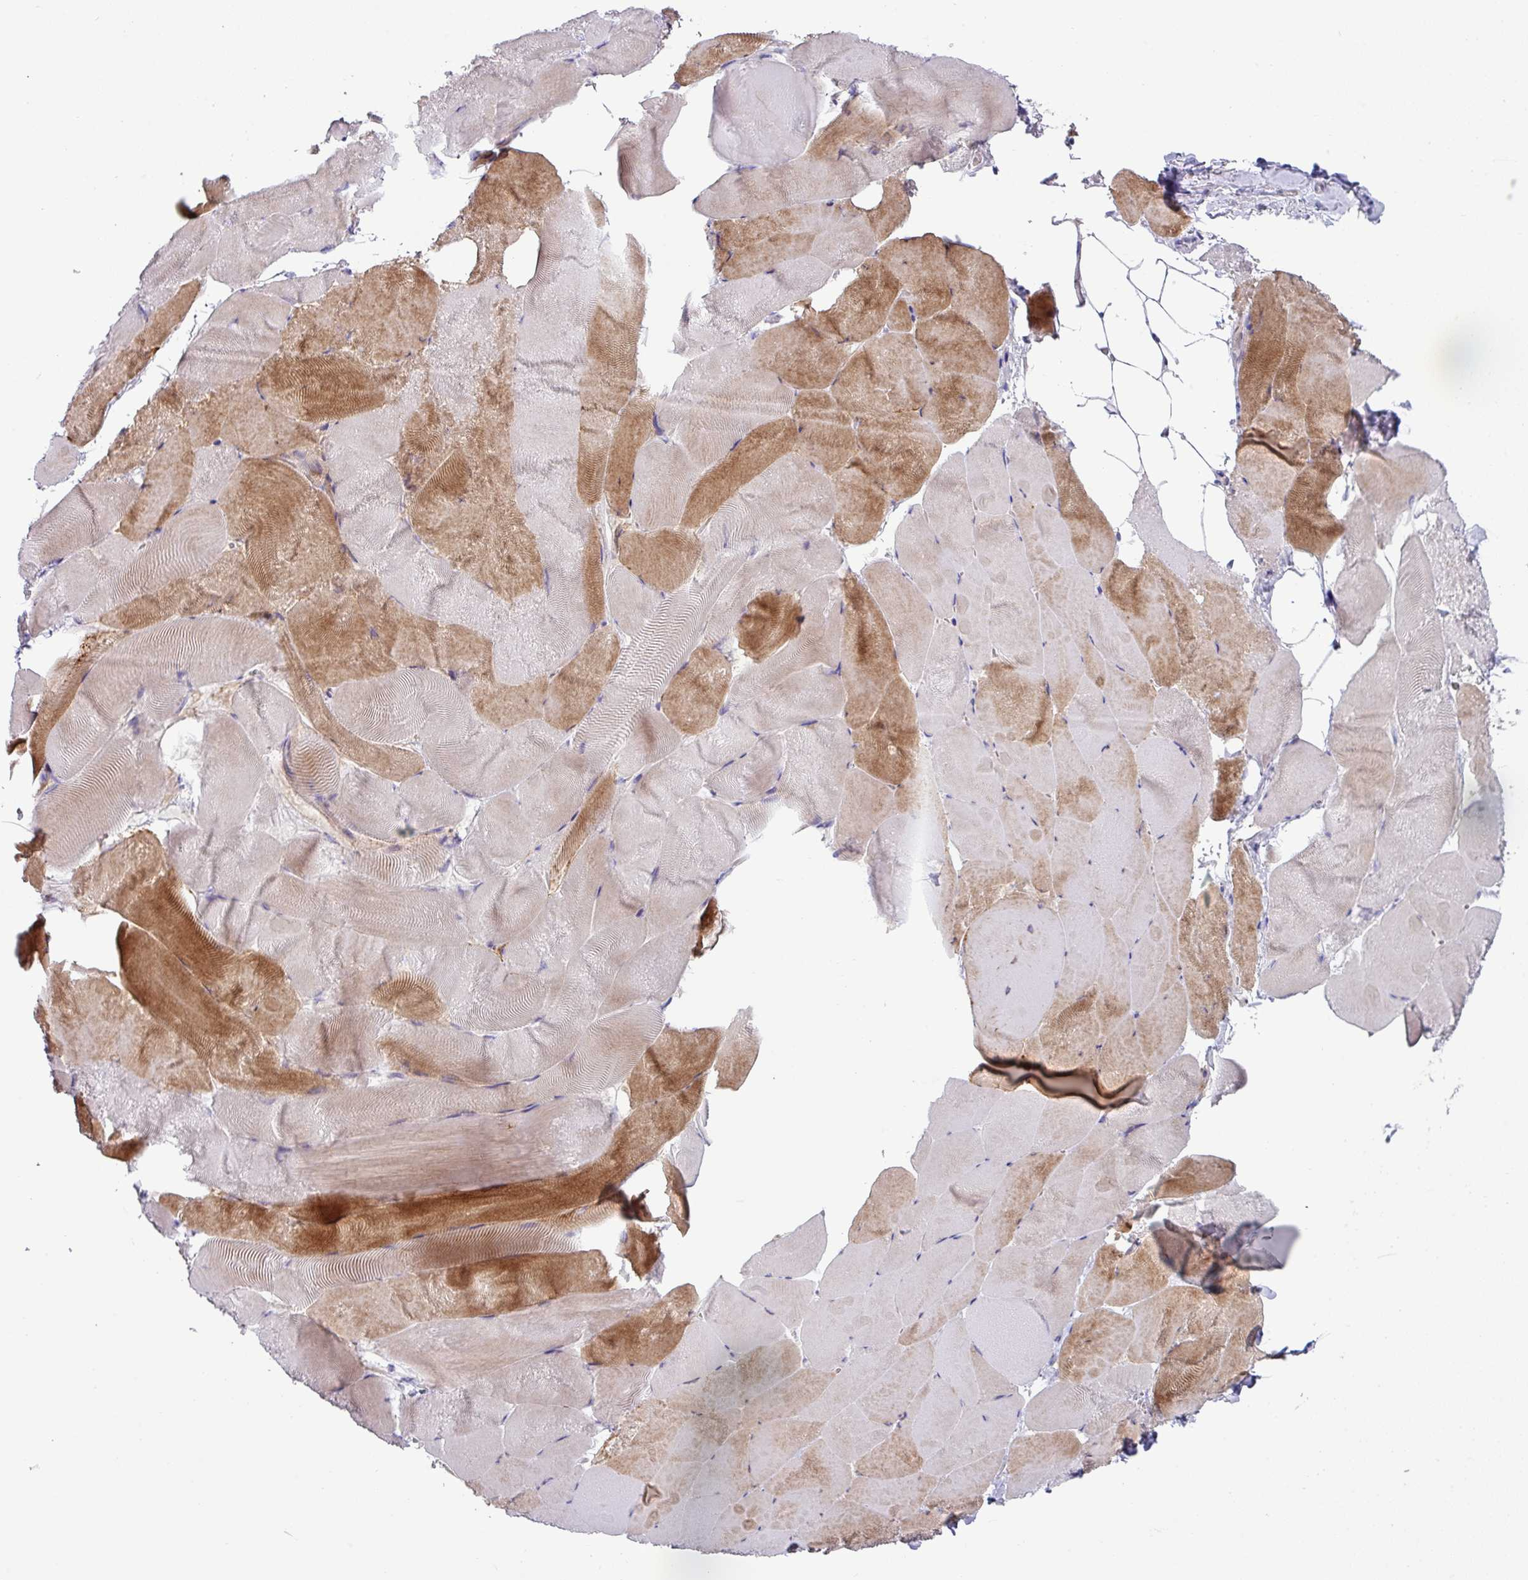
{"staining": {"intensity": "moderate", "quantity": "25%-75%", "location": "cytoplasmic/membranous"}, "tissue": "skeletal muscle", "cell_type": "Myocytes", "image_type": "normal", "snomed": [{"axis": "morphology", "description": "Normal tissue, NOS"}, {"axis": "topography", "description": "Skeletal muscle"}], "caption": "The image demonstrates immunohistochemical staining of benign skeletal muscle. There is moderate cytoplasmic/membranous staining is present in about 25%-75% of myocytes.", "gene": "RGS16", "patient": {"sex": "female", "age": 64}}